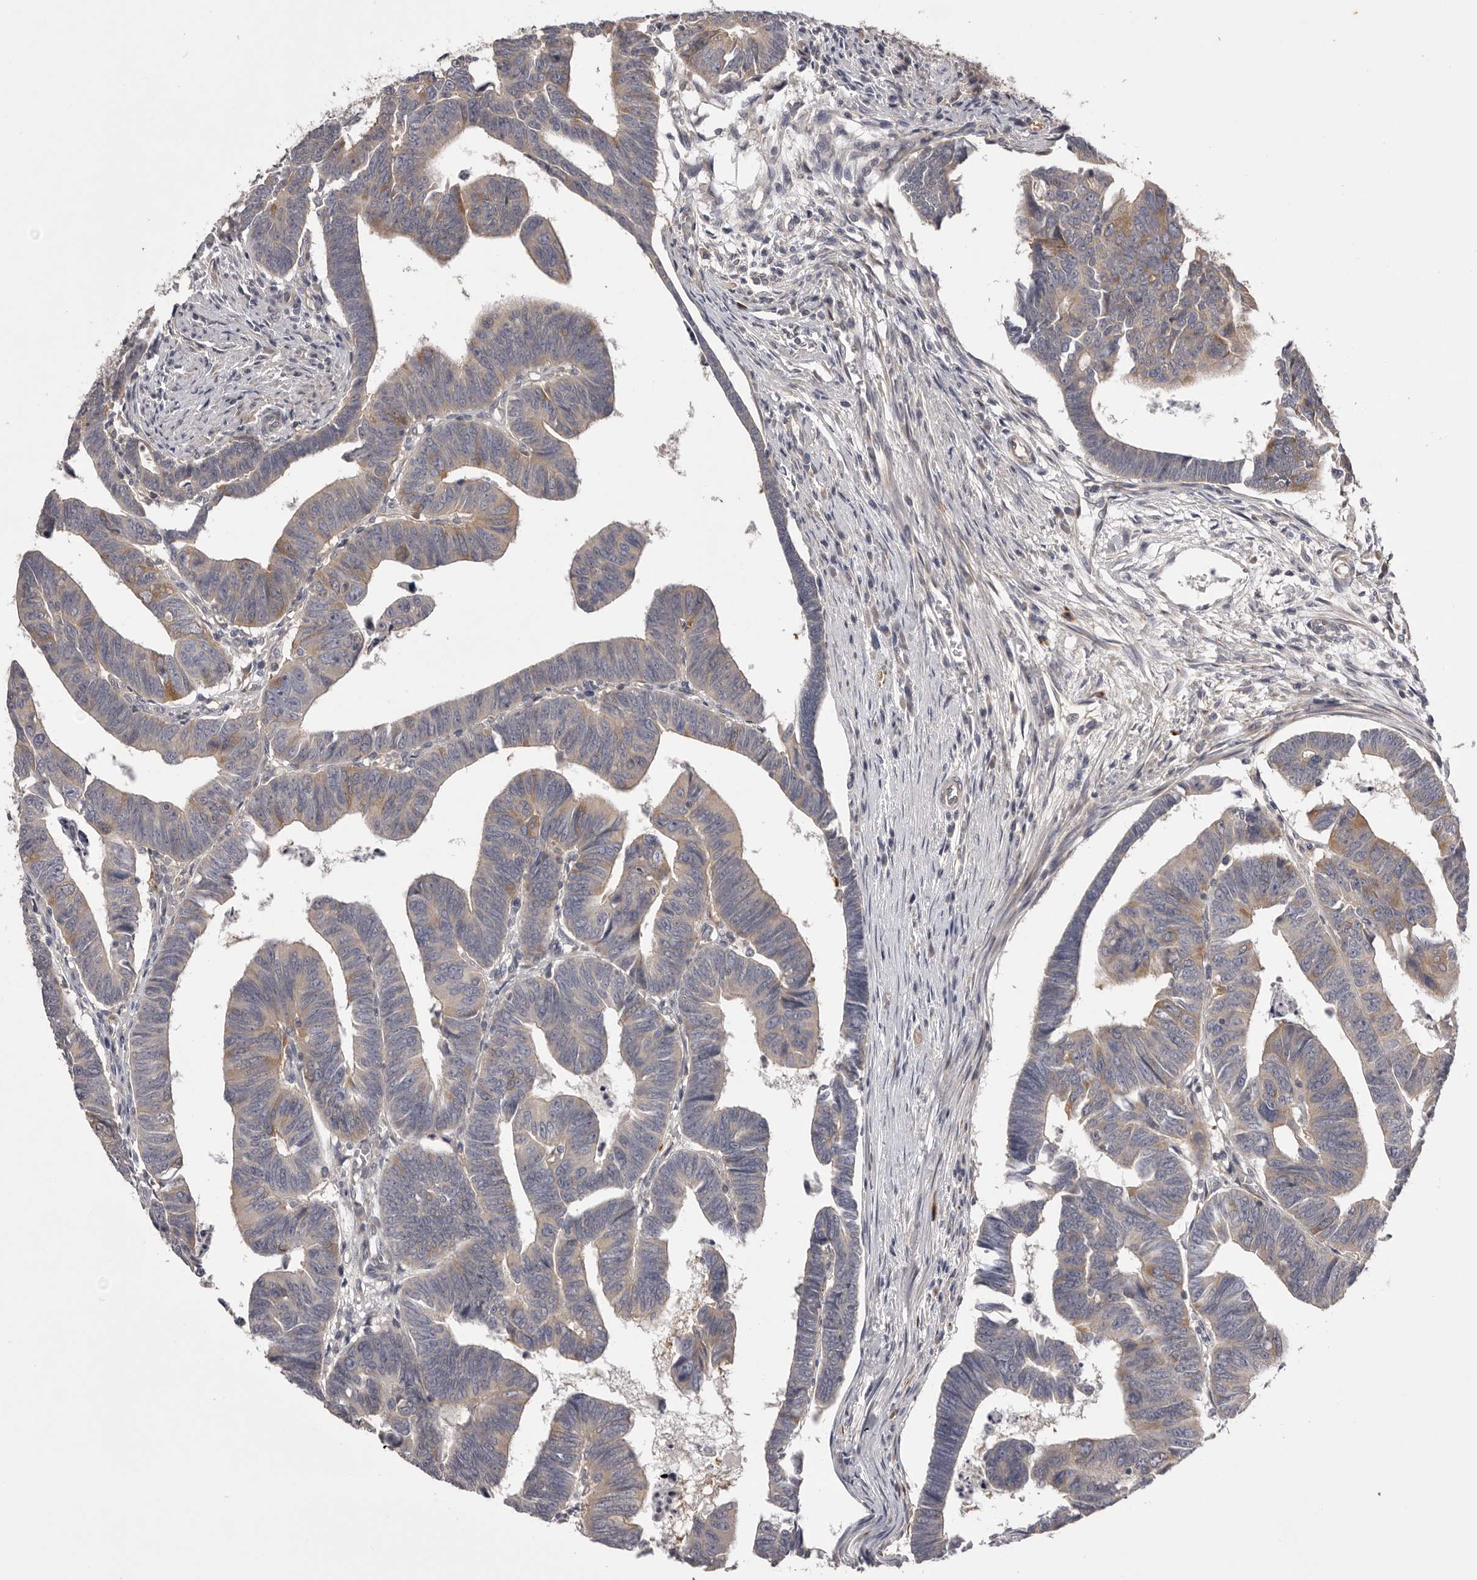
{"staining": {"intensity": "moderate", "quantity": "<25%", "location": "cytoplasmic/membranous"}, "tissue": "colorectal cancer", "cell_type": "Tumor cells", "image_type": "cancer", "snomed": [{"axis": "morphology", "description": "Adenocarcinoma, NOS"}, {"axis": "topography", "description": "Rectum"}], "caption": "Human colorectal cancer (adenocarcinoma) stained for a protein (brown) reveals moderate cytoplasmic/membranous positive expression in about <25% of tumor cells.", "gene": "PNRC1", "patient": {"sex": "female", "age": 65}}